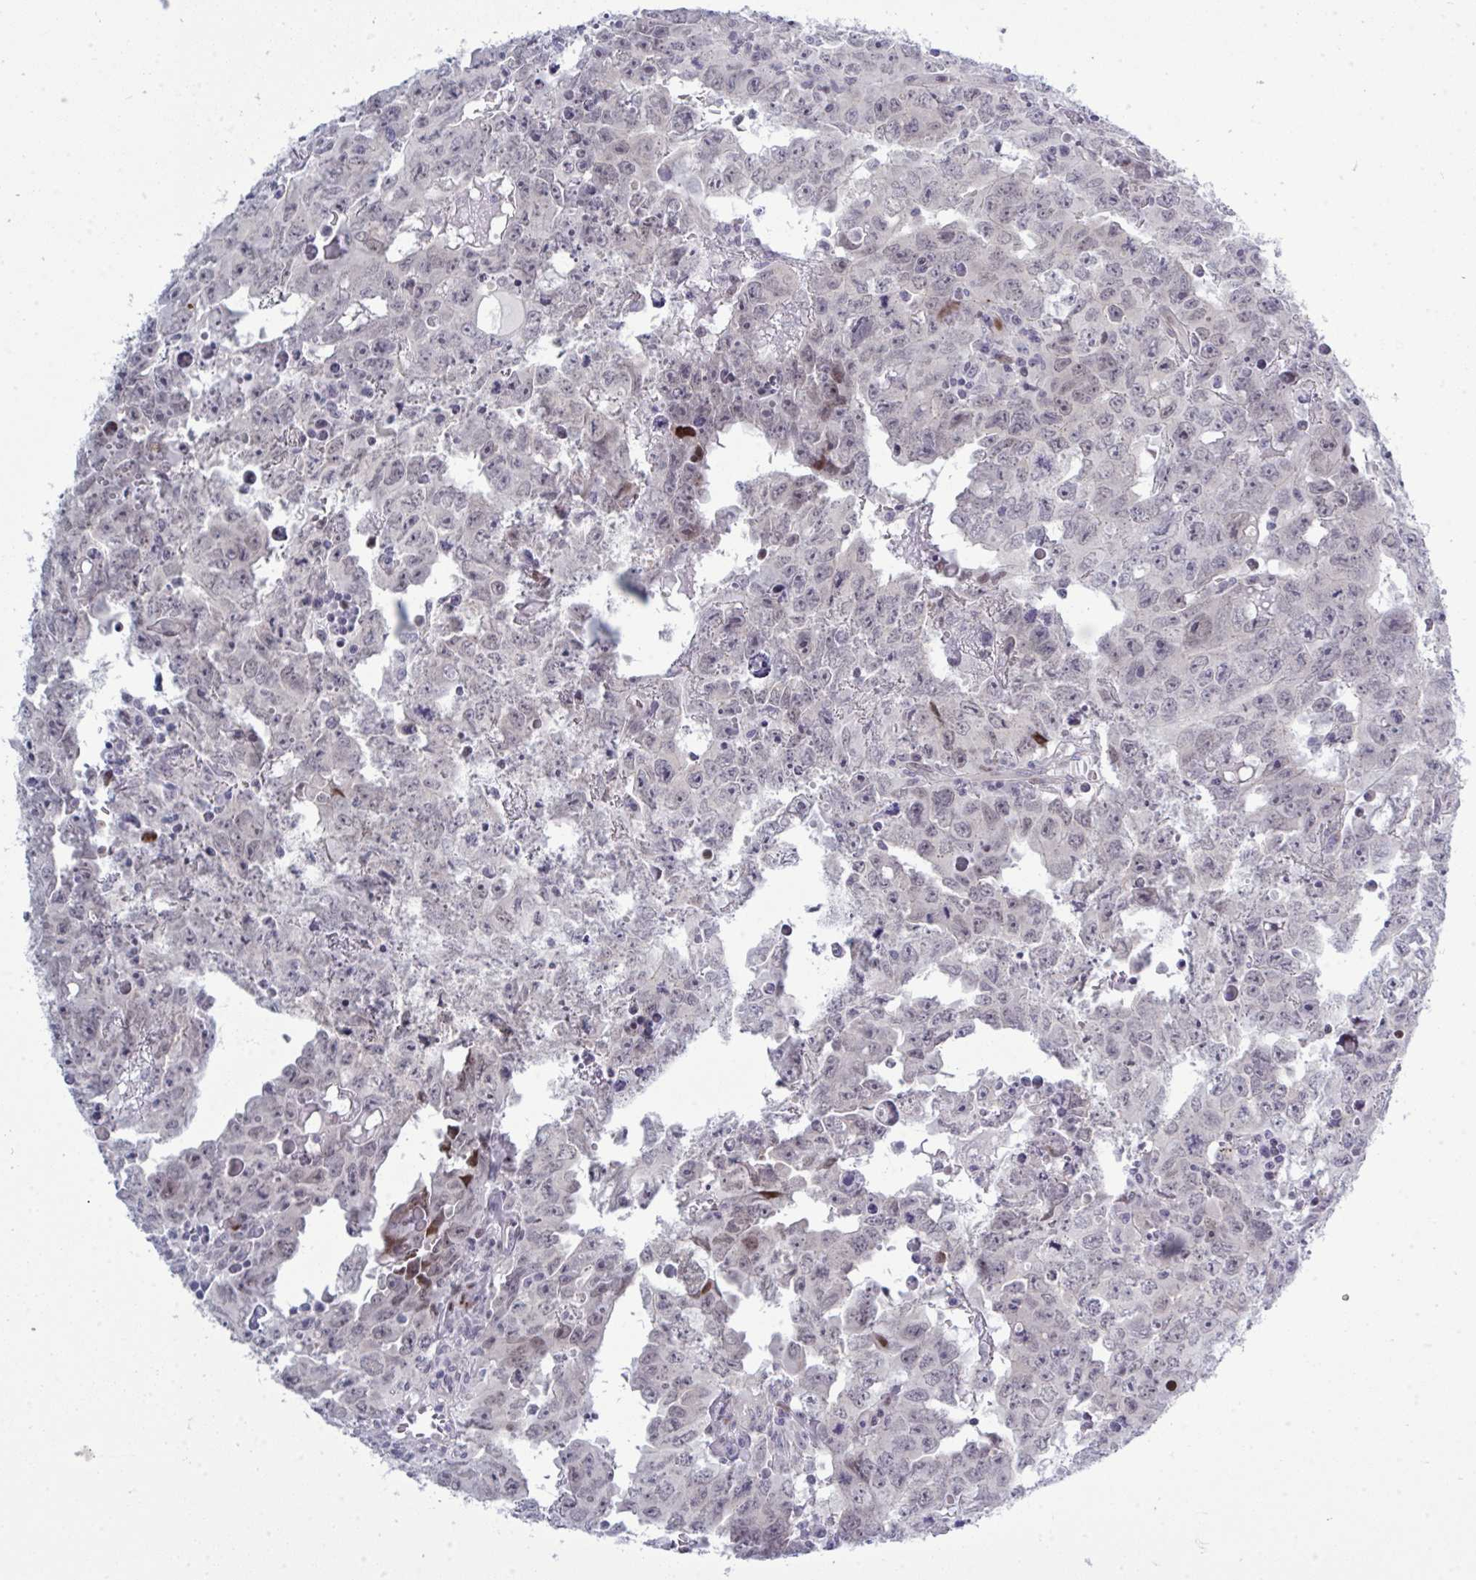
{"staining": {"intensity": "strong", "quantity": "<25%", "location": "nuclear"}, "tissue": "testis cancer", "cell_type": "Tumor cells", "image_type": "cancer", "snomed": [{"axis": "morphology", "description": "Carcinoma, Embryonal, NOS"}, {"axis": "topography", "description": "Testis"}], "caption": "Testis embryonal carcinoma stained with DAB immunohistochemistry (IHC) shows medium levels of strong nuclear positivity in about <25% of tumor cells.", "gene": "TAB1", "patient": {"sex": "male", "age": 22}}